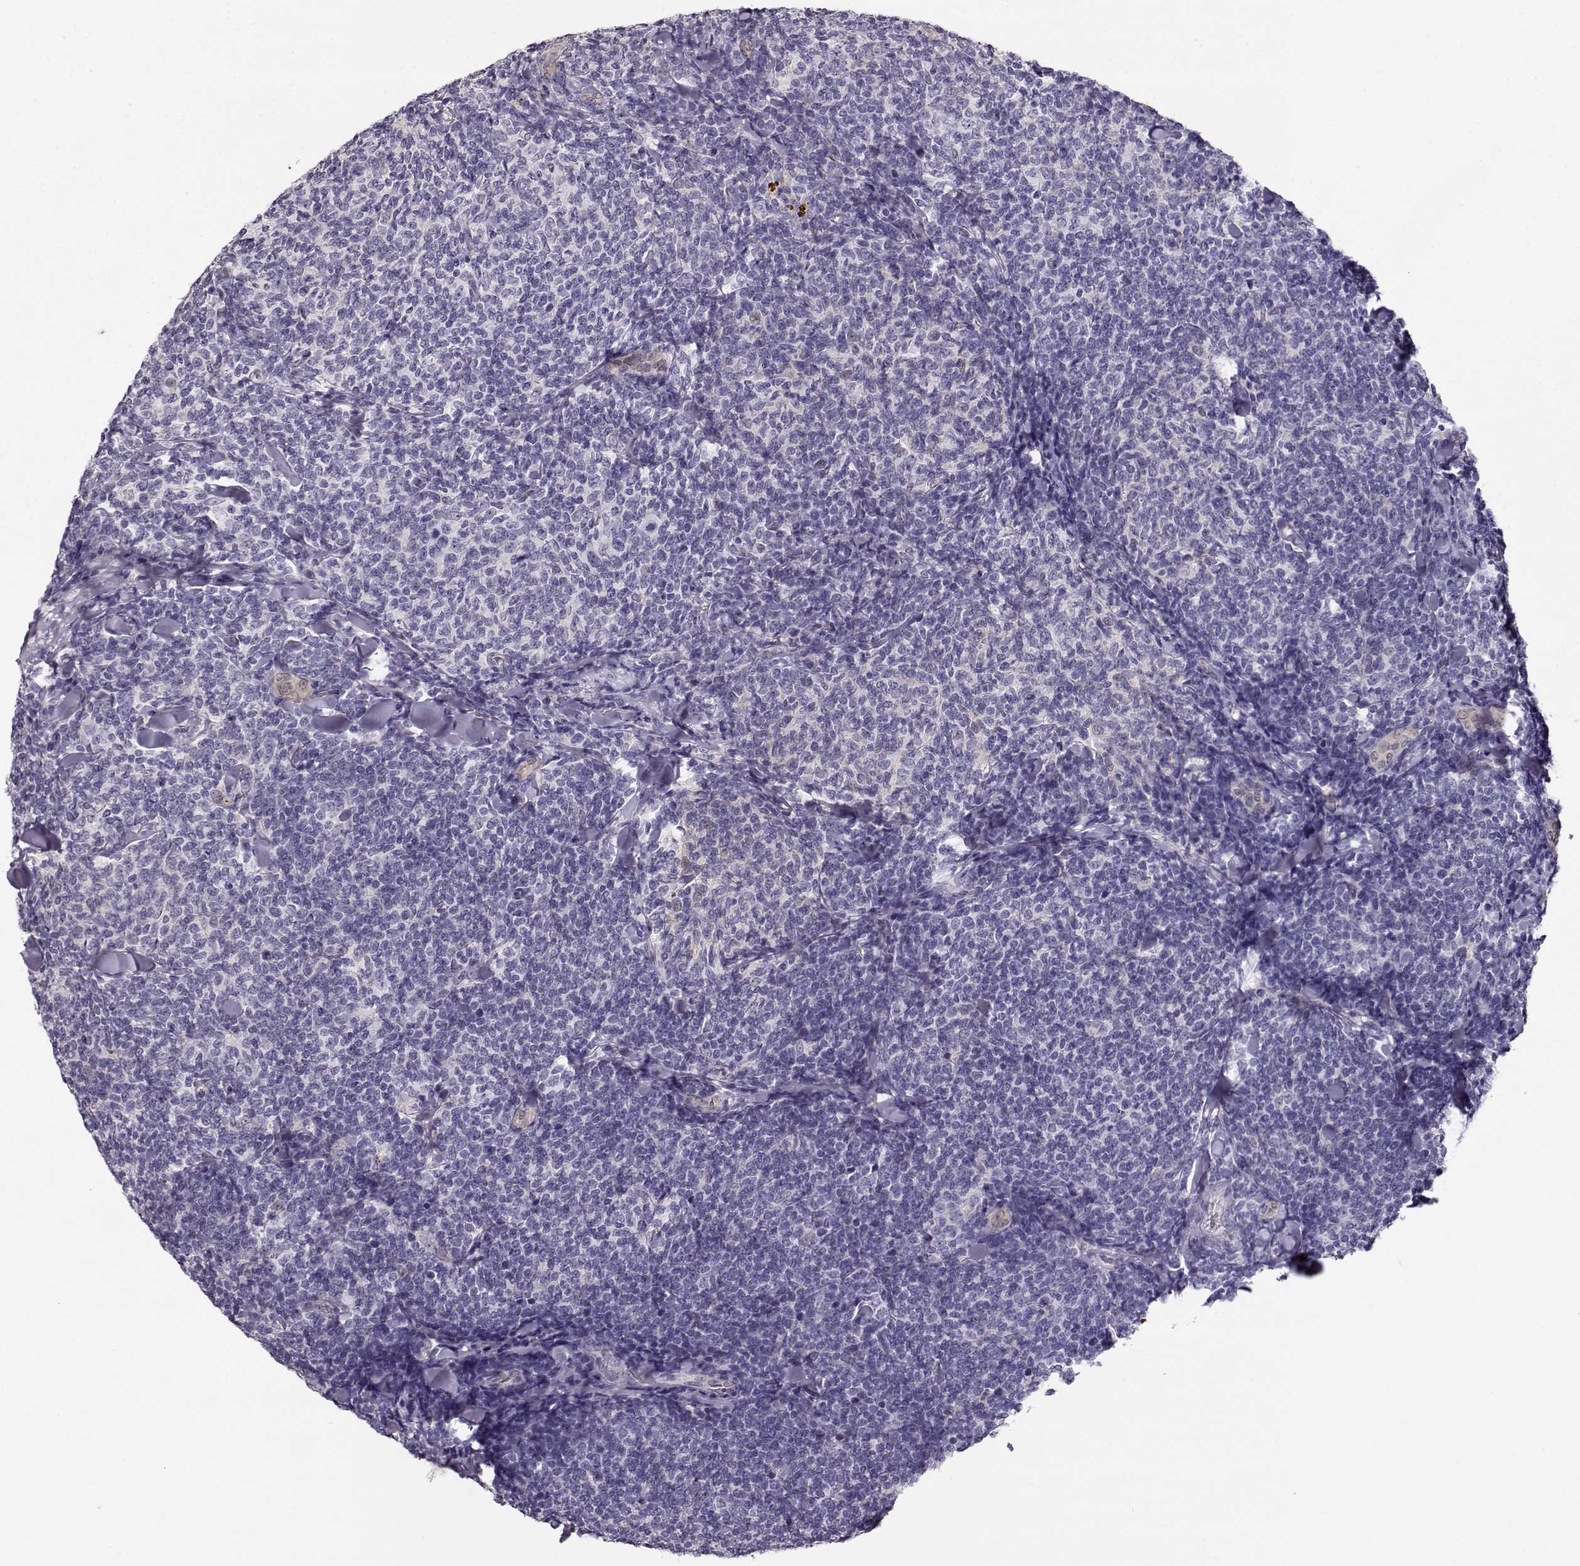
{"staining": {"intensity": "negative", "quantity": "none", "location": "none"}, "tissue": "lymphoma", "cell_type": "Tumor cells", "image_type": "cancer", "snomed": [{"axis": "morphology", "description": "Malignant lymphoma, non-Hodgkin's type, Low grade"}, {"axis": "topography", "description": "Lymph node"}], "caption": "DAB (3,3'-diaminobenzidine) immunohistochemical staining of low-grade malignant lymphoma, non-Hodgkin's type shows no significant expression in tumor cells.", "gene": "CCR8", "patient": {"sex": "female", "age": 56}}